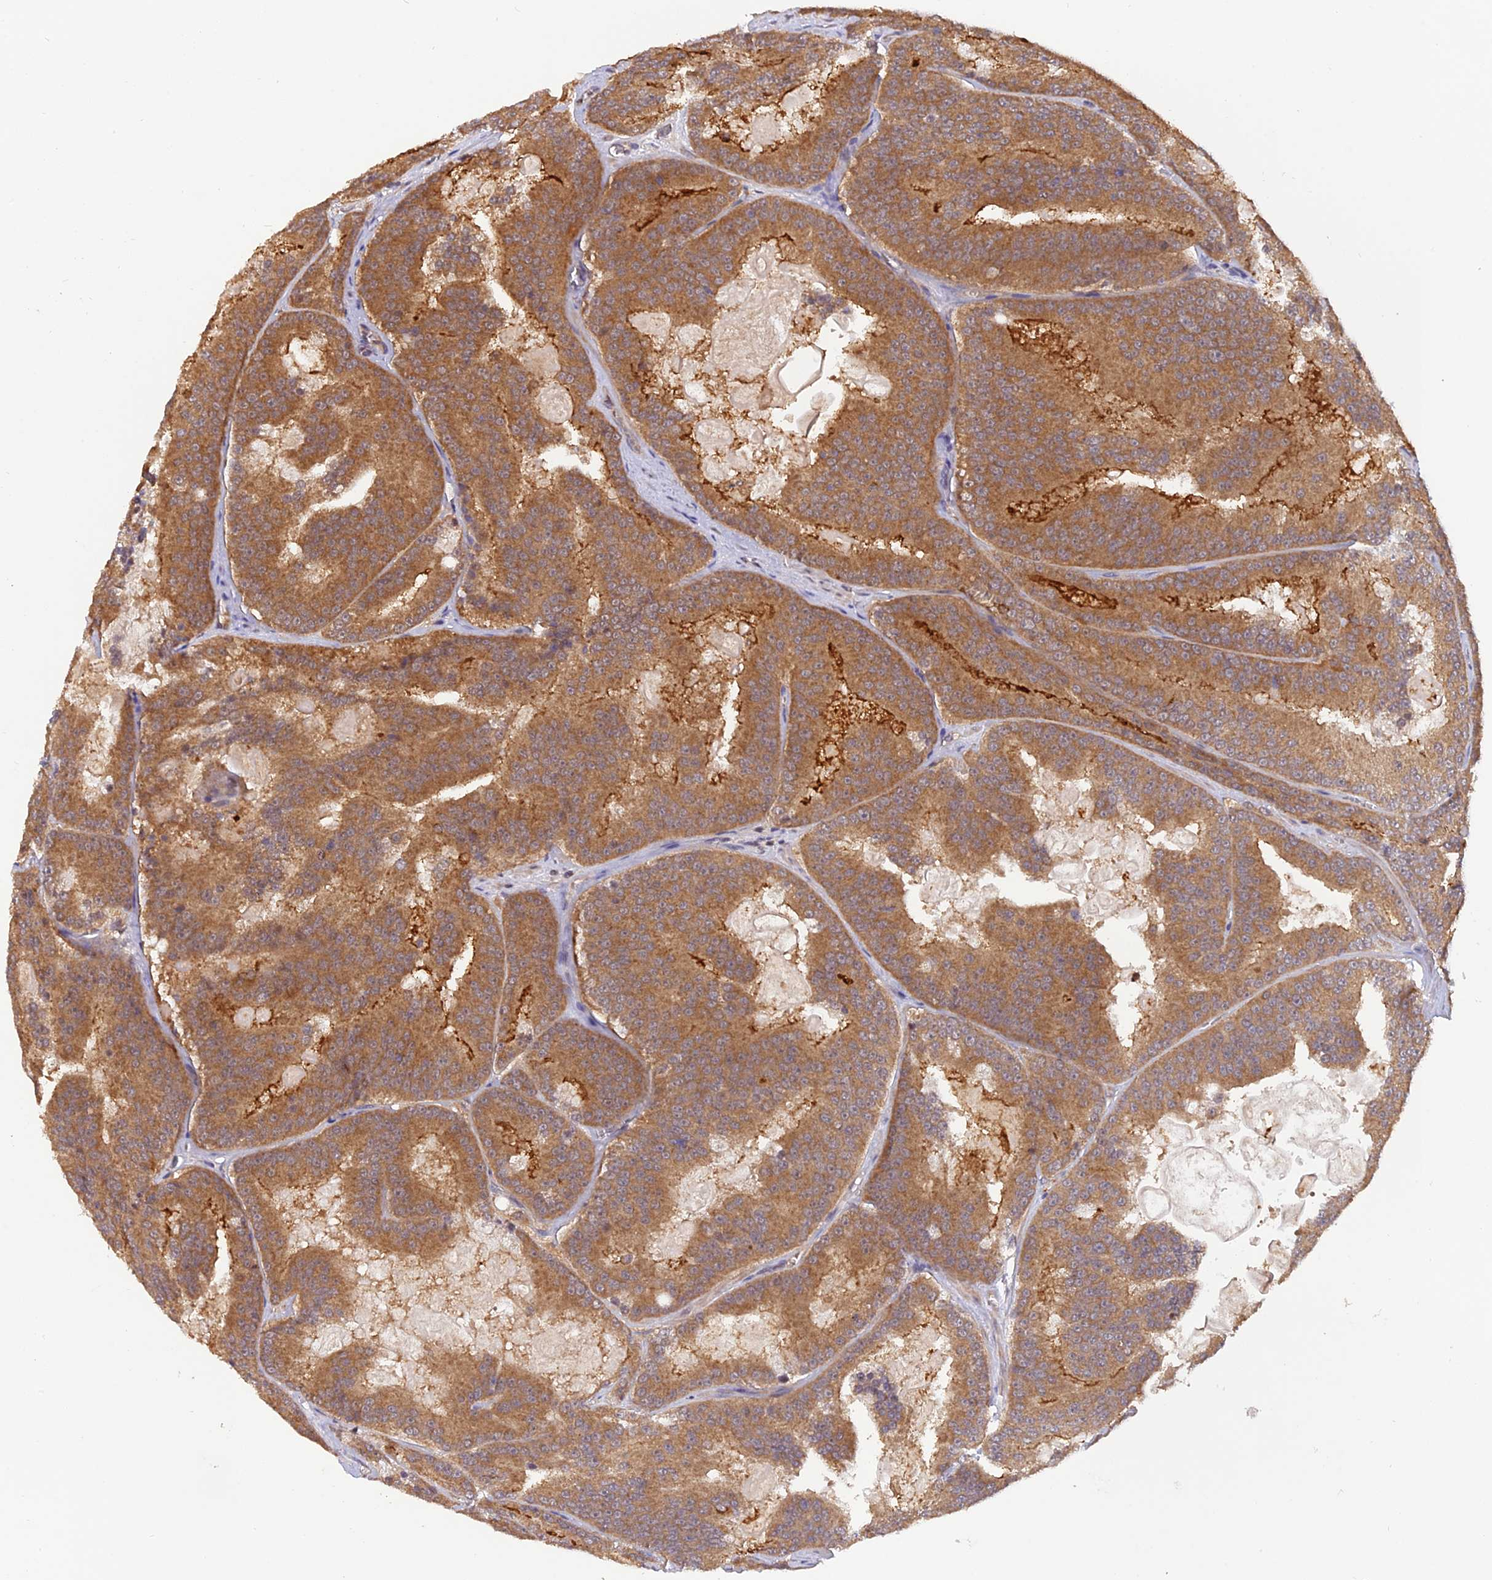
{"staining": {"intensity": "moderate", "quantity": ">75%", "location": "cytoplasmic/membranous"}, "tissue": "prostate cancer", "cell_type": "Tumor cells", "image_type": "cancer", "snomed": [{"axis": "morphology", "description": "Adenocarcinoma, High grade"}, {"axis": "topography", "description": "Prostate"}], "caption": "High-grade adenocarcinoma (prostate) stained for a protein (brown) exhibits moderate cytoplasmic/membranous positive positivity in approximately >75% of tumor cells.", "gene": "MNS1", "patient": {"sex": "male", "age": 61}}